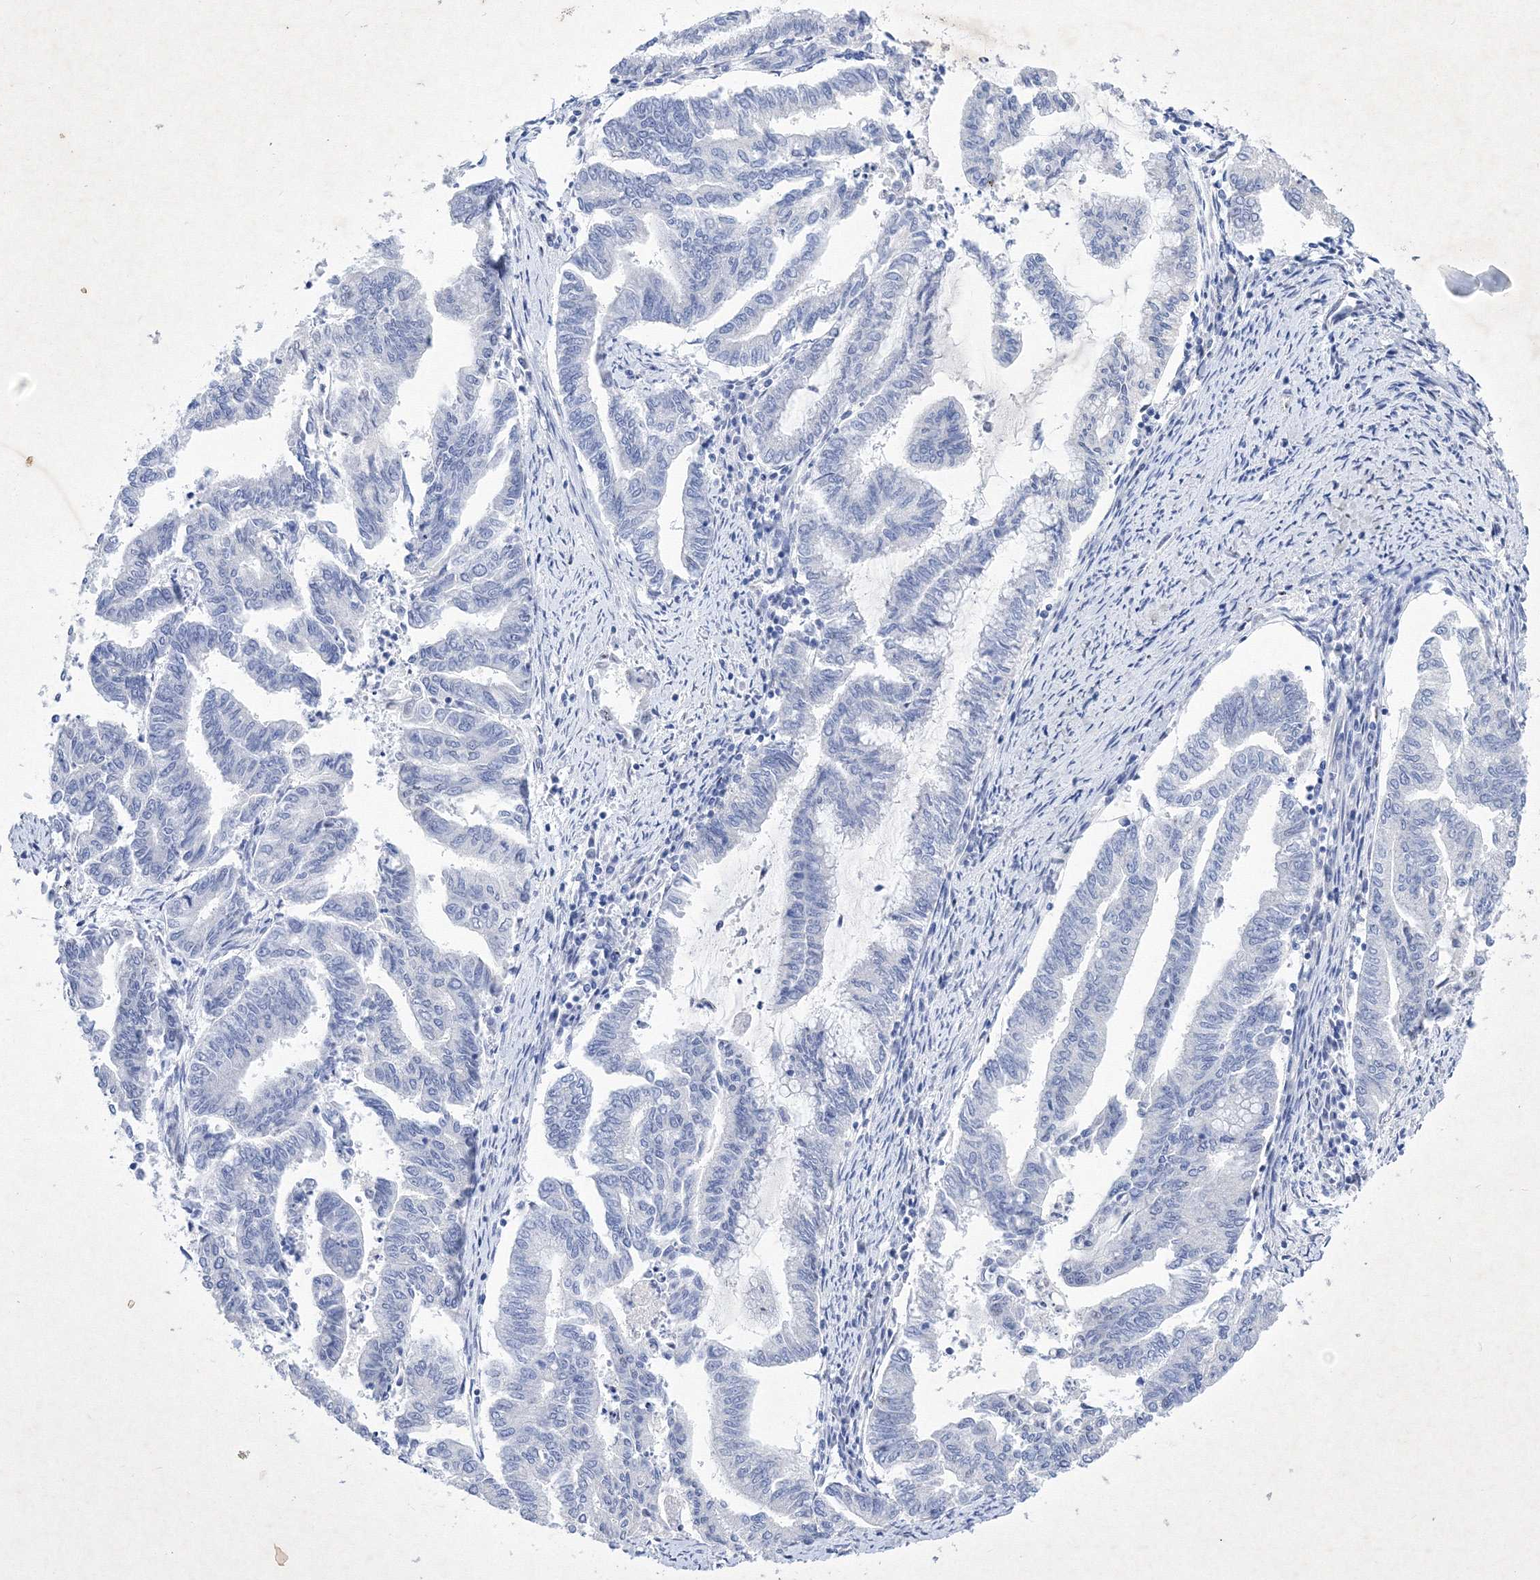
{"staining": {"intensity": "negative", "quantity": "none", "location": "none"}, "tissue": "endometrial cancer", "cell_type": "Tumor cells", "image_type": "cancer", "snomed": [{"axis": "morphology", "description": "Adenocarcinoma, NOS"}, {"axis": "topography", "description": "Endometrium"}], "caption": "The photomicrograph demonstrates no staining of tumor cells in endometrial cancer.", "gene": "GPN1", "patient": {"sex": "female", "age": 79}}